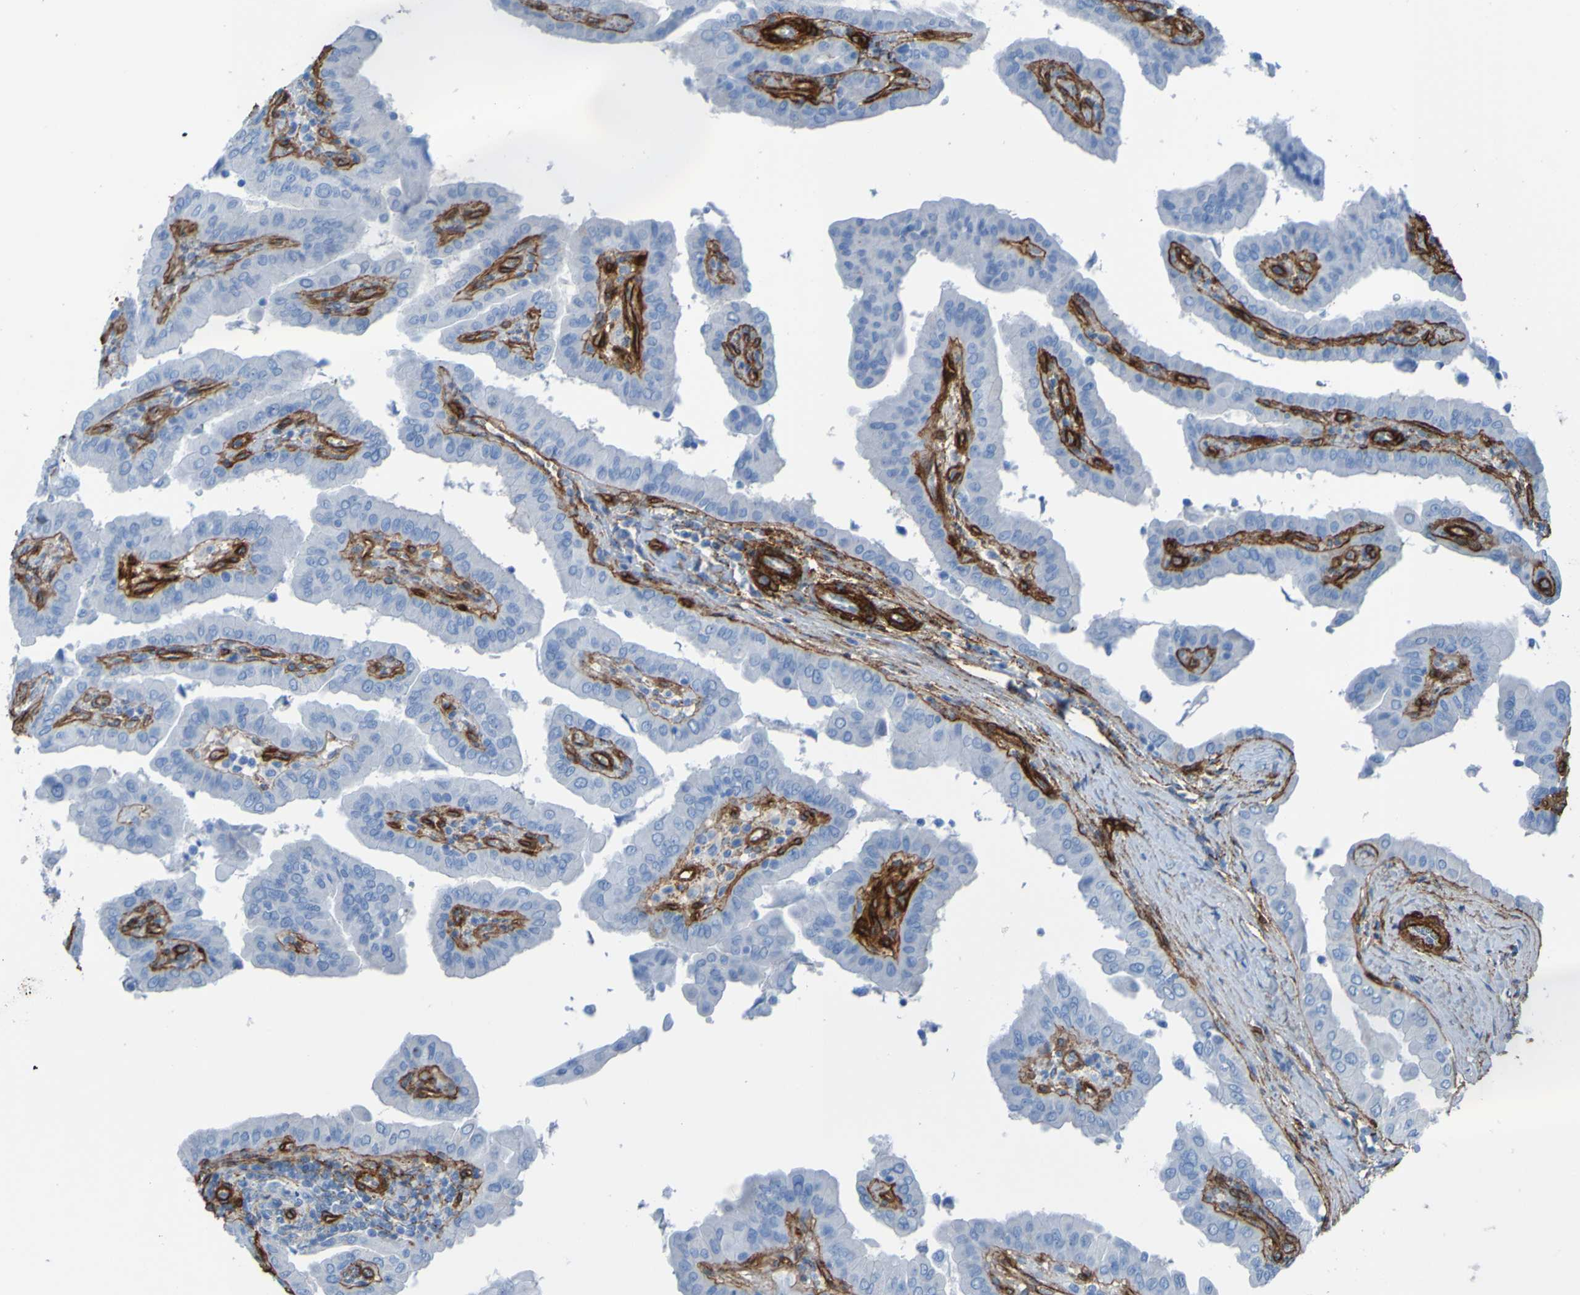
{"staining": {"intensity": "negative", "quantity": "none", "location": "none"}, "tissue": "thyroid cancer", "cell_type": "Tumor cells", "image_type": "cancer", "snomed": [{"axis": "morphology", "description": "Papillary adenocarcinoma, NOS"}, {"axis": "topography", "description": "Thyroid gland"}], "caption": "IHC image of papillary adenocarcinoma (thyroid) stained for a protein (brown), which exhibits no expression in tumor cells.", "gene": "COL4A2", "patient": {"sex": "male", "age": 33}}